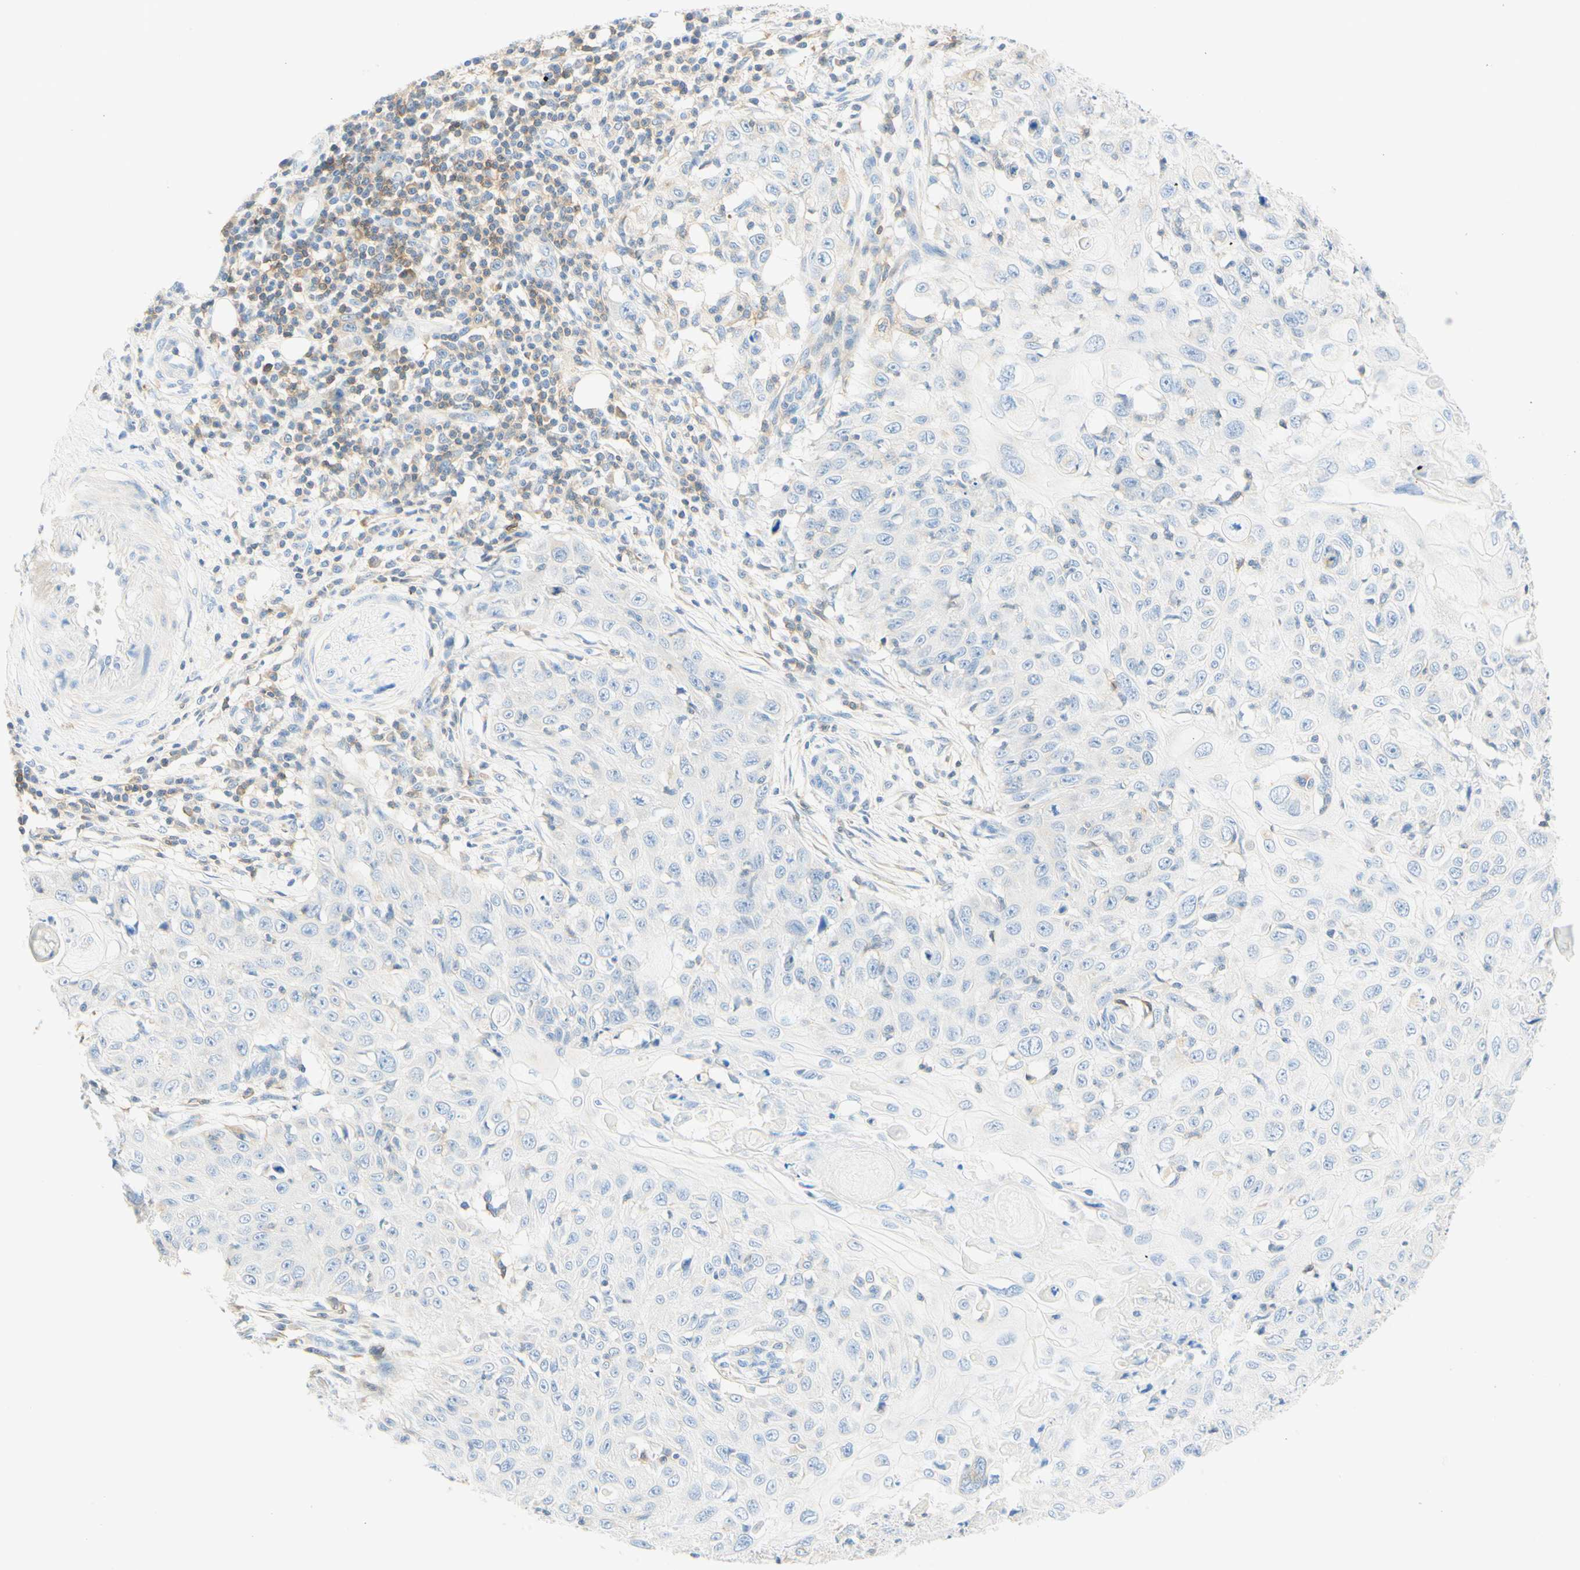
{"staining": {"intensity": "negative", "quantity": "none", "location": "none"}, "tissue": "skin cancer", "cell_type": "Tumor cells", "image_type": "cancer", "snomed": [{"axis": "morphology", "description": "Squamous cell carcinoma, NOS"}, {"axis": "topography", "description": "Skin"}], "caption": "A micrograph of skin squamous cell carcinoma stained for a protein demonstrates no brown staining in tumor cells. Nuclei are stained in blue.", "gene": "LAT", "patient": {"sex": "male", "age": 86}}